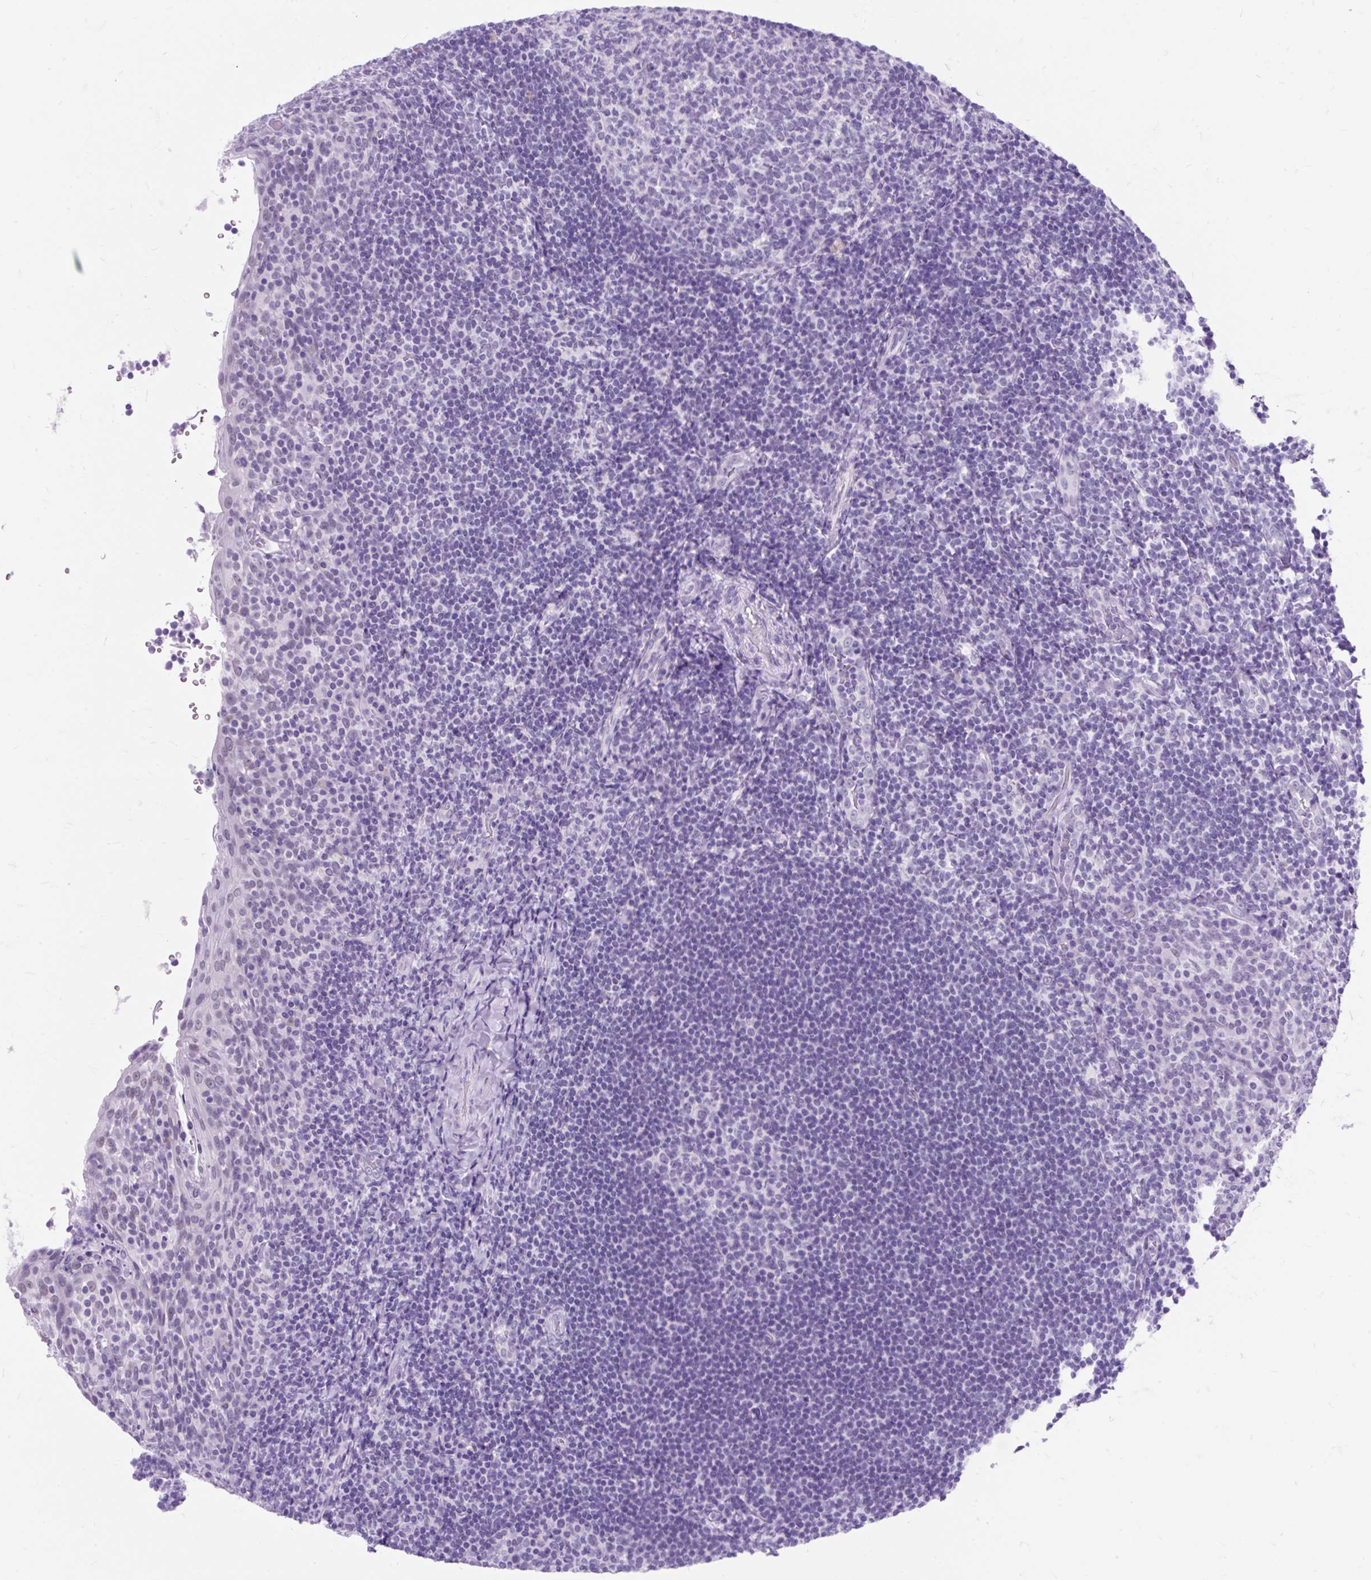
{"staining": {"intensity": "negative", "quantity": "none", "location": "none"}, "tissue": "tonsil", "cell_type": "Germinal center cells", "image_type": "normal", "snomed": [{"axis": "morphology", "description": "Normal tissue, NOS"}, {"axis": "topography", "description": "Tonsil"}], "caption": "Protein analysis of unremarkable tonsil reveals no significant staining in germinal center cells.", "gene": "SCGB1A1", "patient": {"sex": "female", "age": 10}}